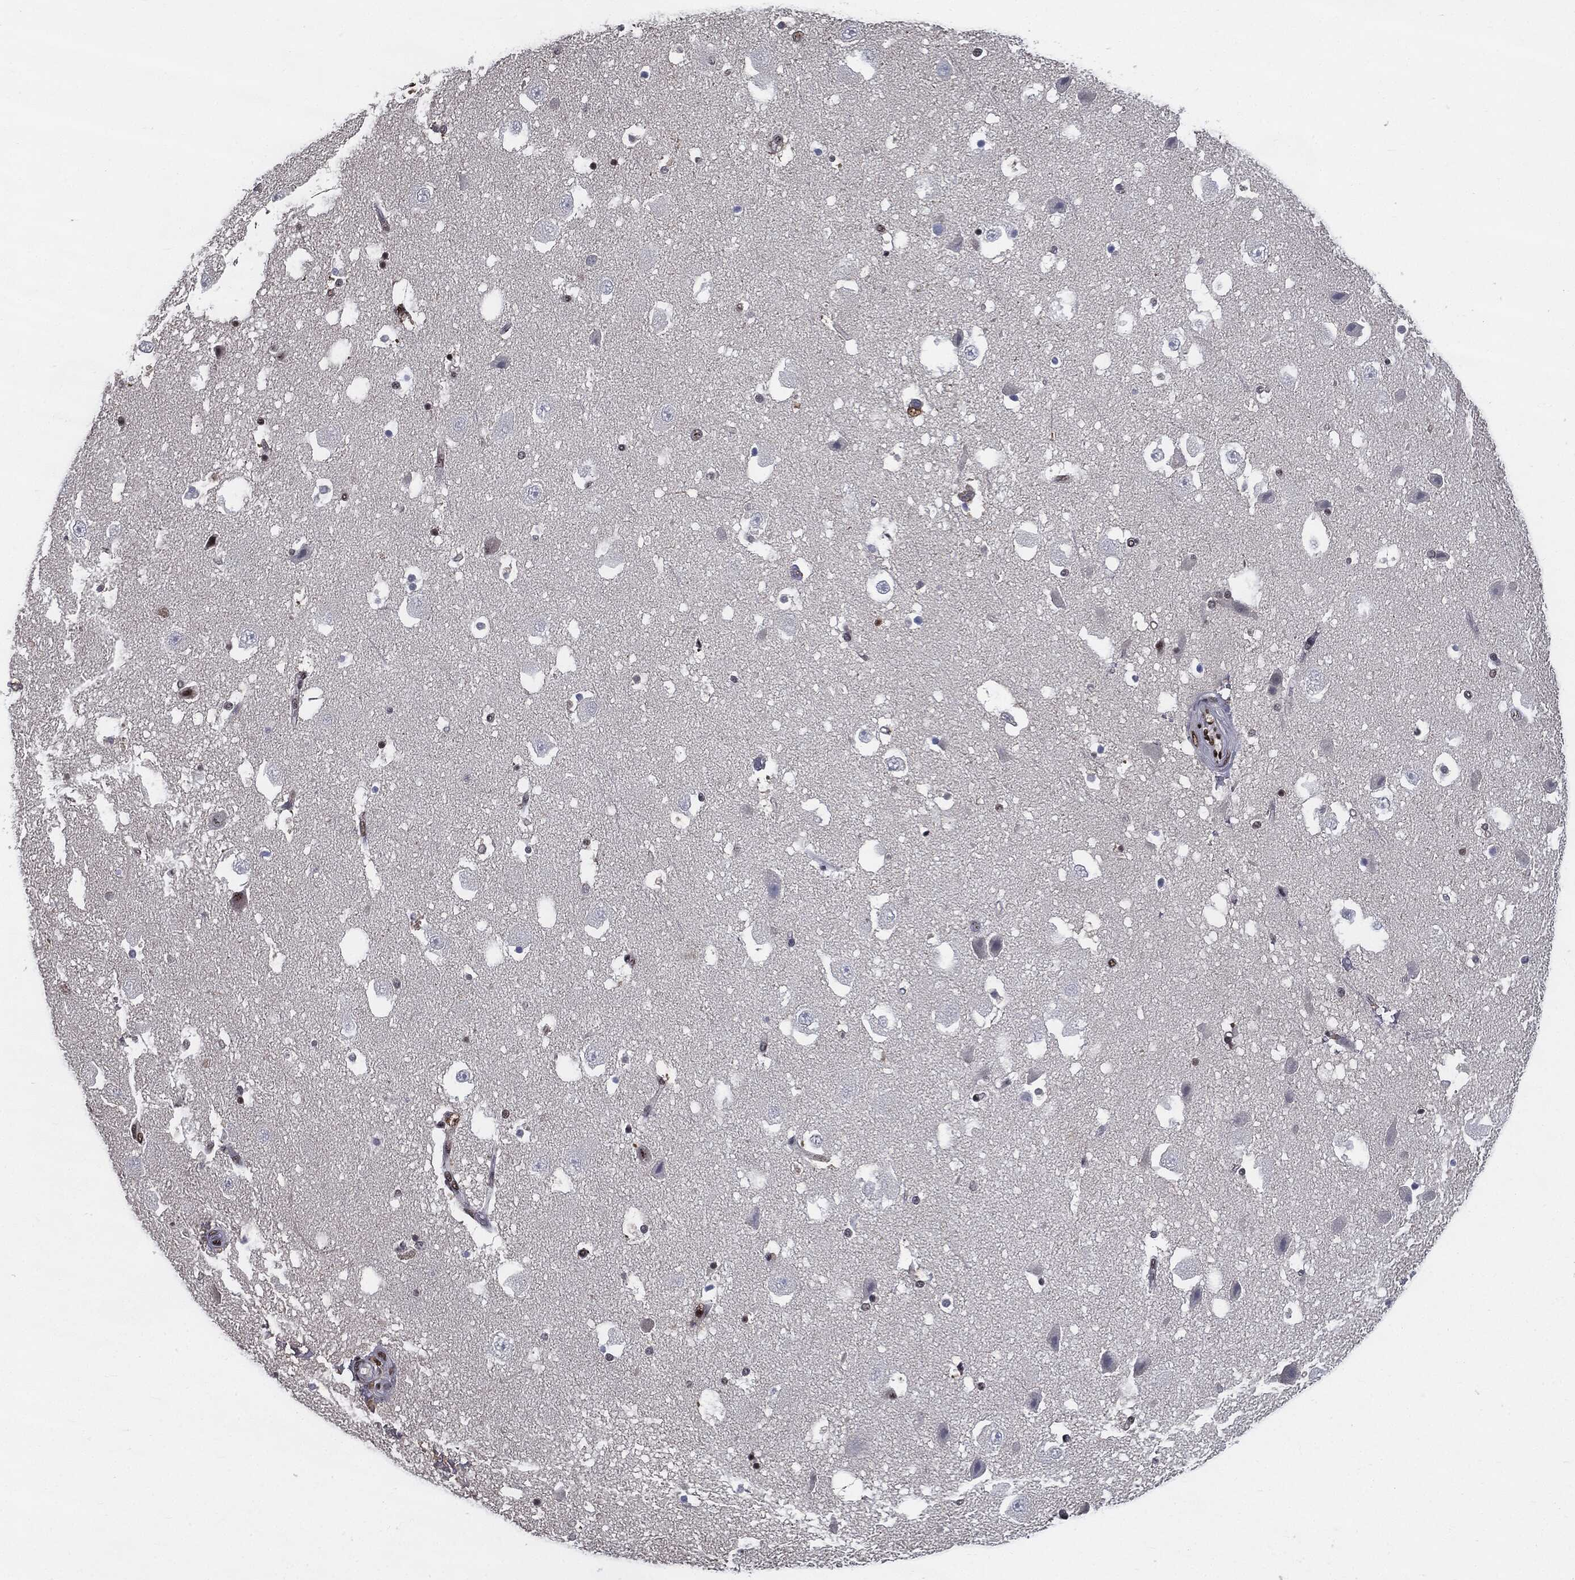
{"staining": {"intensity": "moderate", "quantity": "25%-75%", "location": "cytoplasmic/membranous,nuclear"}, "tissue": "hippocampus", "cell_type": "Glial cells", "image_type": "normal", "snomed": [{"axis": "morphology", "description": "Normal tissue, NOS"}, {"axis": "topography", "description": "Hippocampus"}], "caption": "Protein staining demonstrates moderate cytoplasmic/membranous,nuclear positivity in approximately 25%-75% of glial cells in benign hippocampus.", "gene": "JUN", "patient": {"sex": "male", "age": 51}}